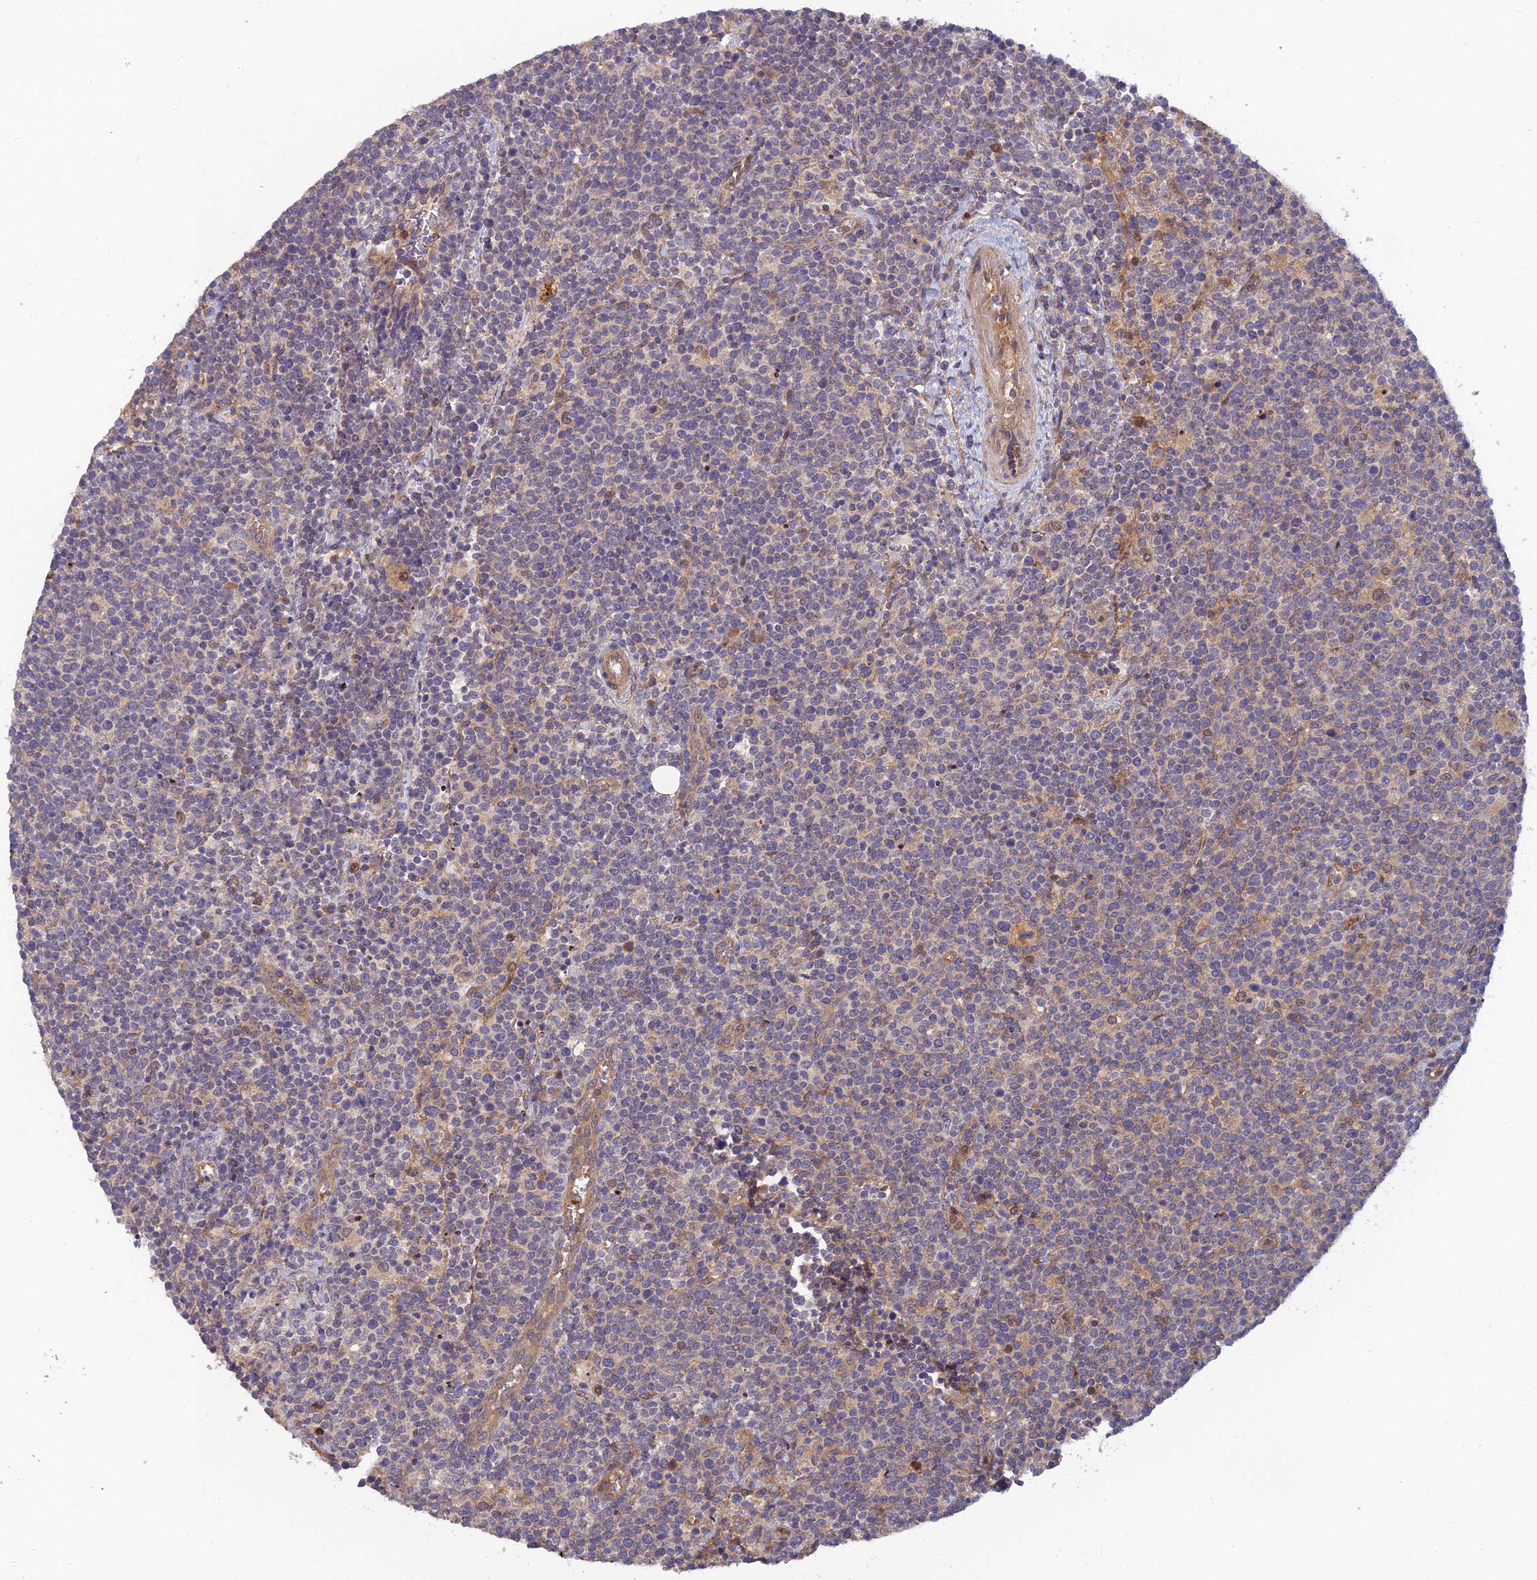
{"staining": {"intensity": "negative", "quantity": "none", "location": "none"}, "tissue": "lymphoma", "cell_type": "Tumor cells", "image_type": "cancer", "snomed": [{"axis": "morphology", "description": "Malignant lymphoma, non-Hodgkin's type, High grade"}, {"axis": "topography", "description": "Lymph node"}], "caption": "Tumor cells show no significant positivity in high-grade malignant lymphoma, non-Hodgkin's type.", "gene": "FAM151B", "patient": {"sex": "male", "age": 61}}